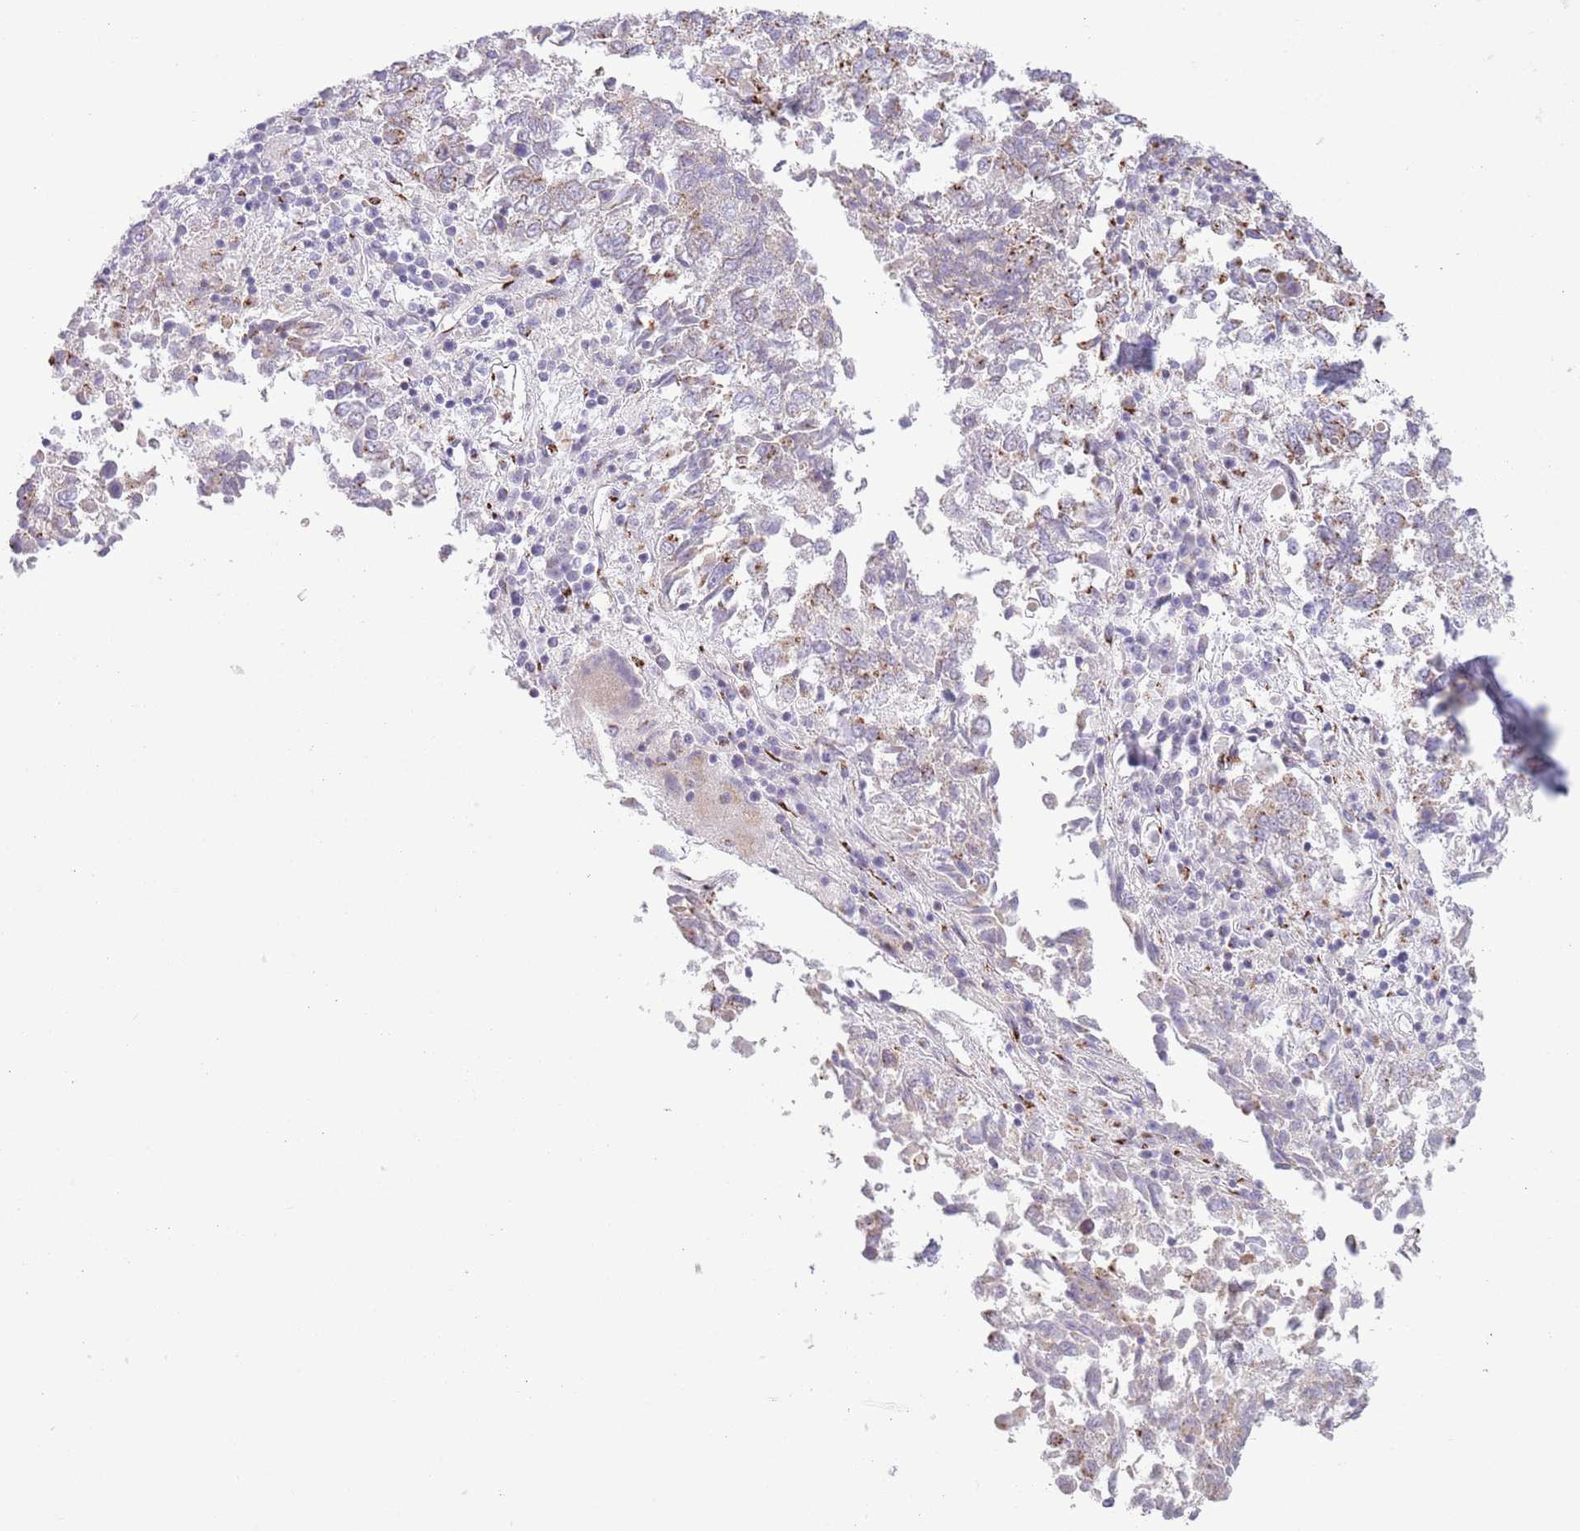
{"staining": {"intensity": "strong", "quantity": "25%-75%", "location": "cytoplasmic/membranous"}, "tissue": "lung cancer", "cell_type": "Tumor cells", "image_type": "cancer", "snomed": [{"axis": "morphology", "description": "Squamous cell carcinoma, NOS"}, {"axis": "topography", "description": "Lung"}], "caption": "The immunohistochemical stain shows strong cytoplasmic/membranous positivity in tumor cells of lung cancer (squamous cell carcinoma) tissue.", "gene": "C20orf96", "patient": {"sex": "male", "age": 73}}